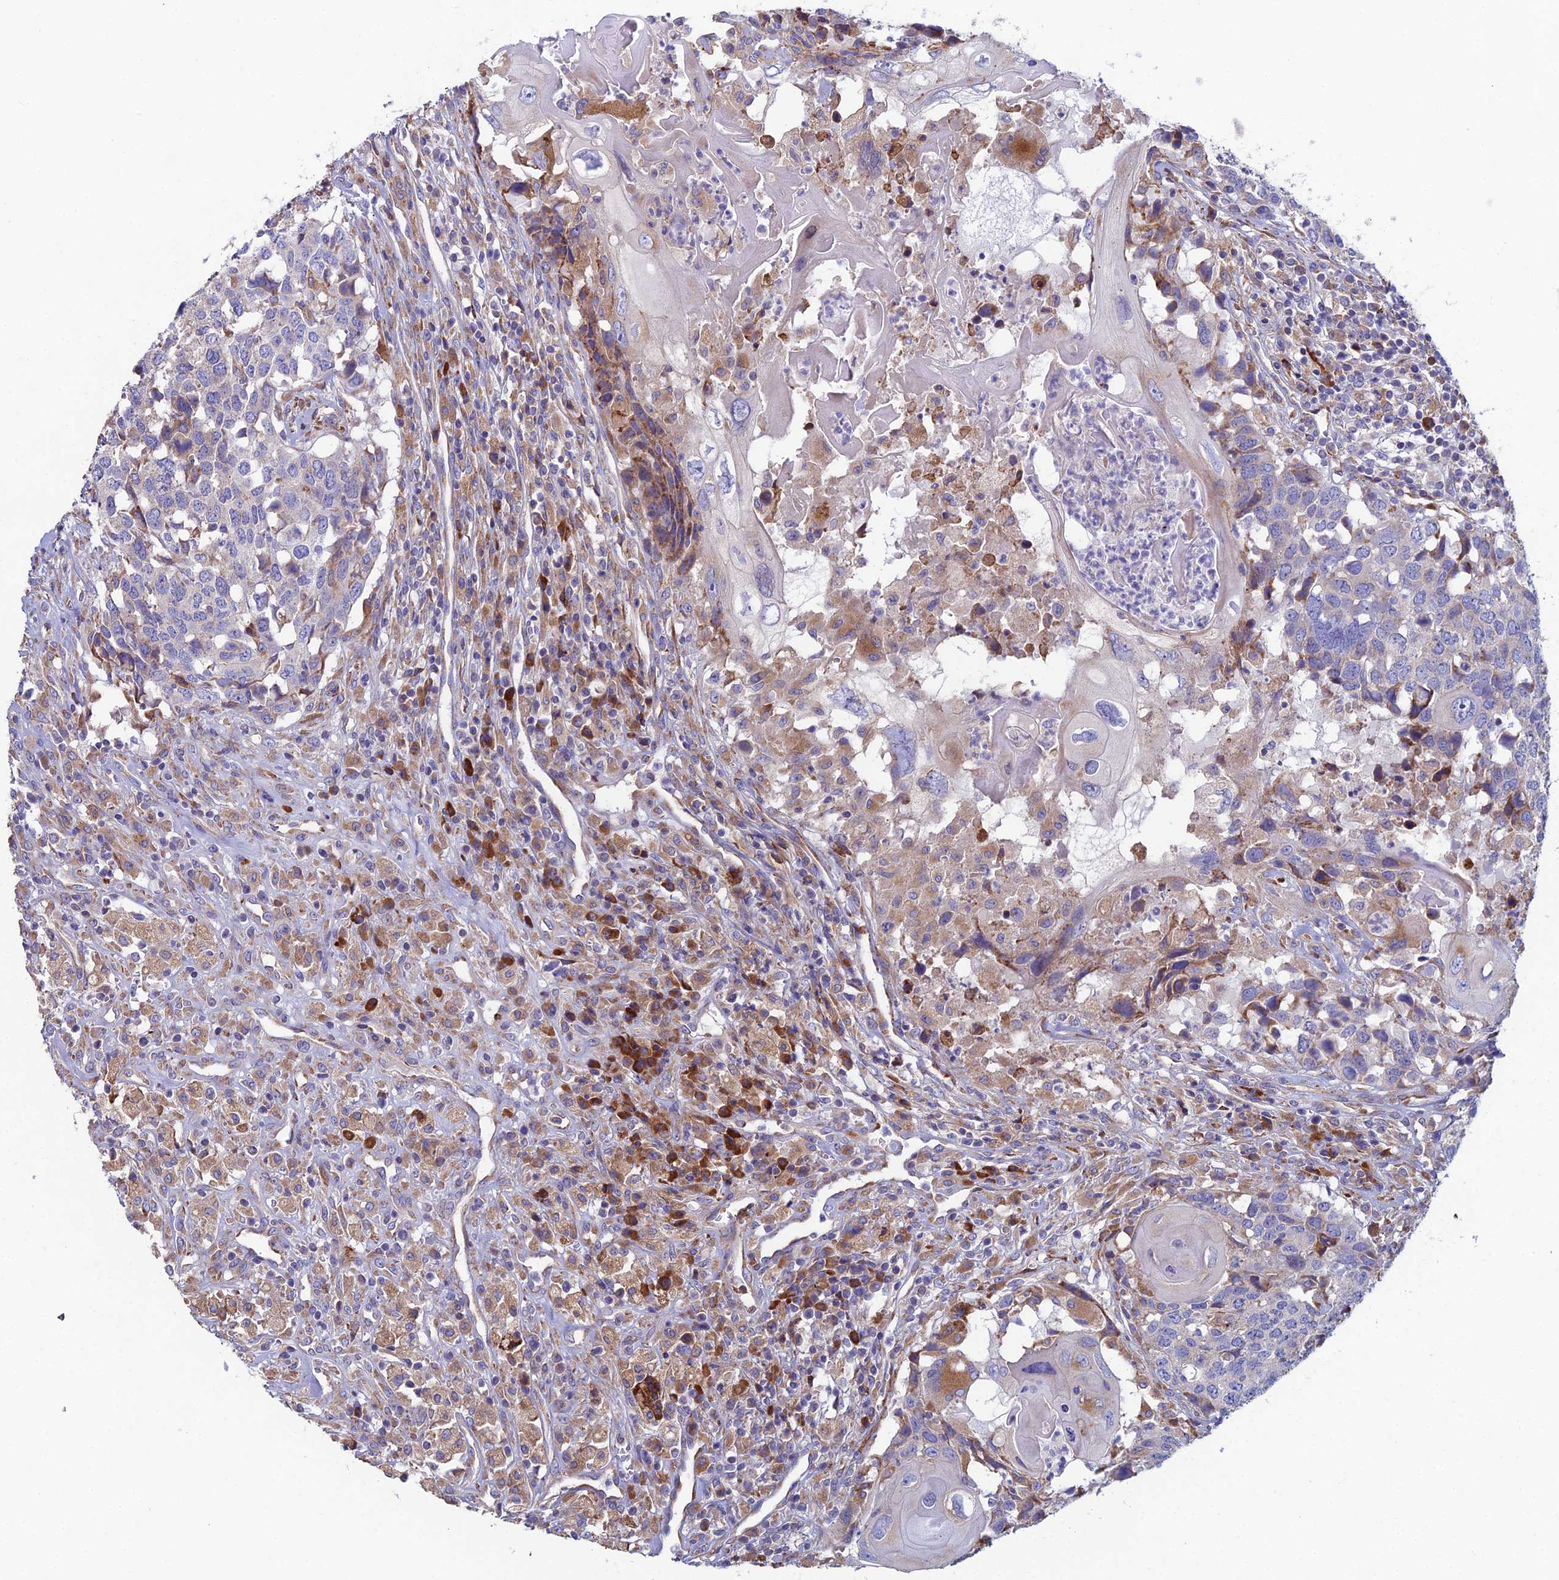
{"staining": {"intensity": "moderate", "quantity": "<25%", "location": "cytoplasmic/membranous"}, "tissue": "head and neck cancer", "cell_type": "Tumor cells", "image_type": "cancer", "snomed": [{"axis": "morphology", "description": "Squamous cell carcinoma, NOS"}, {"axis": "topography", "description": "Head-Neck"}], "caption": "High-magnification brightfield microscopy of head and neck cancer (squamous cell carcinoma) stained with DAB (brown) and counterstained with hematoxylin (blue). tumor cells exhibit moderate cytoplasmic/membranous staining is seen in about<25% of cells.", "gene": "CLCN3", "patient": {"sex": "male", "age": 66}}